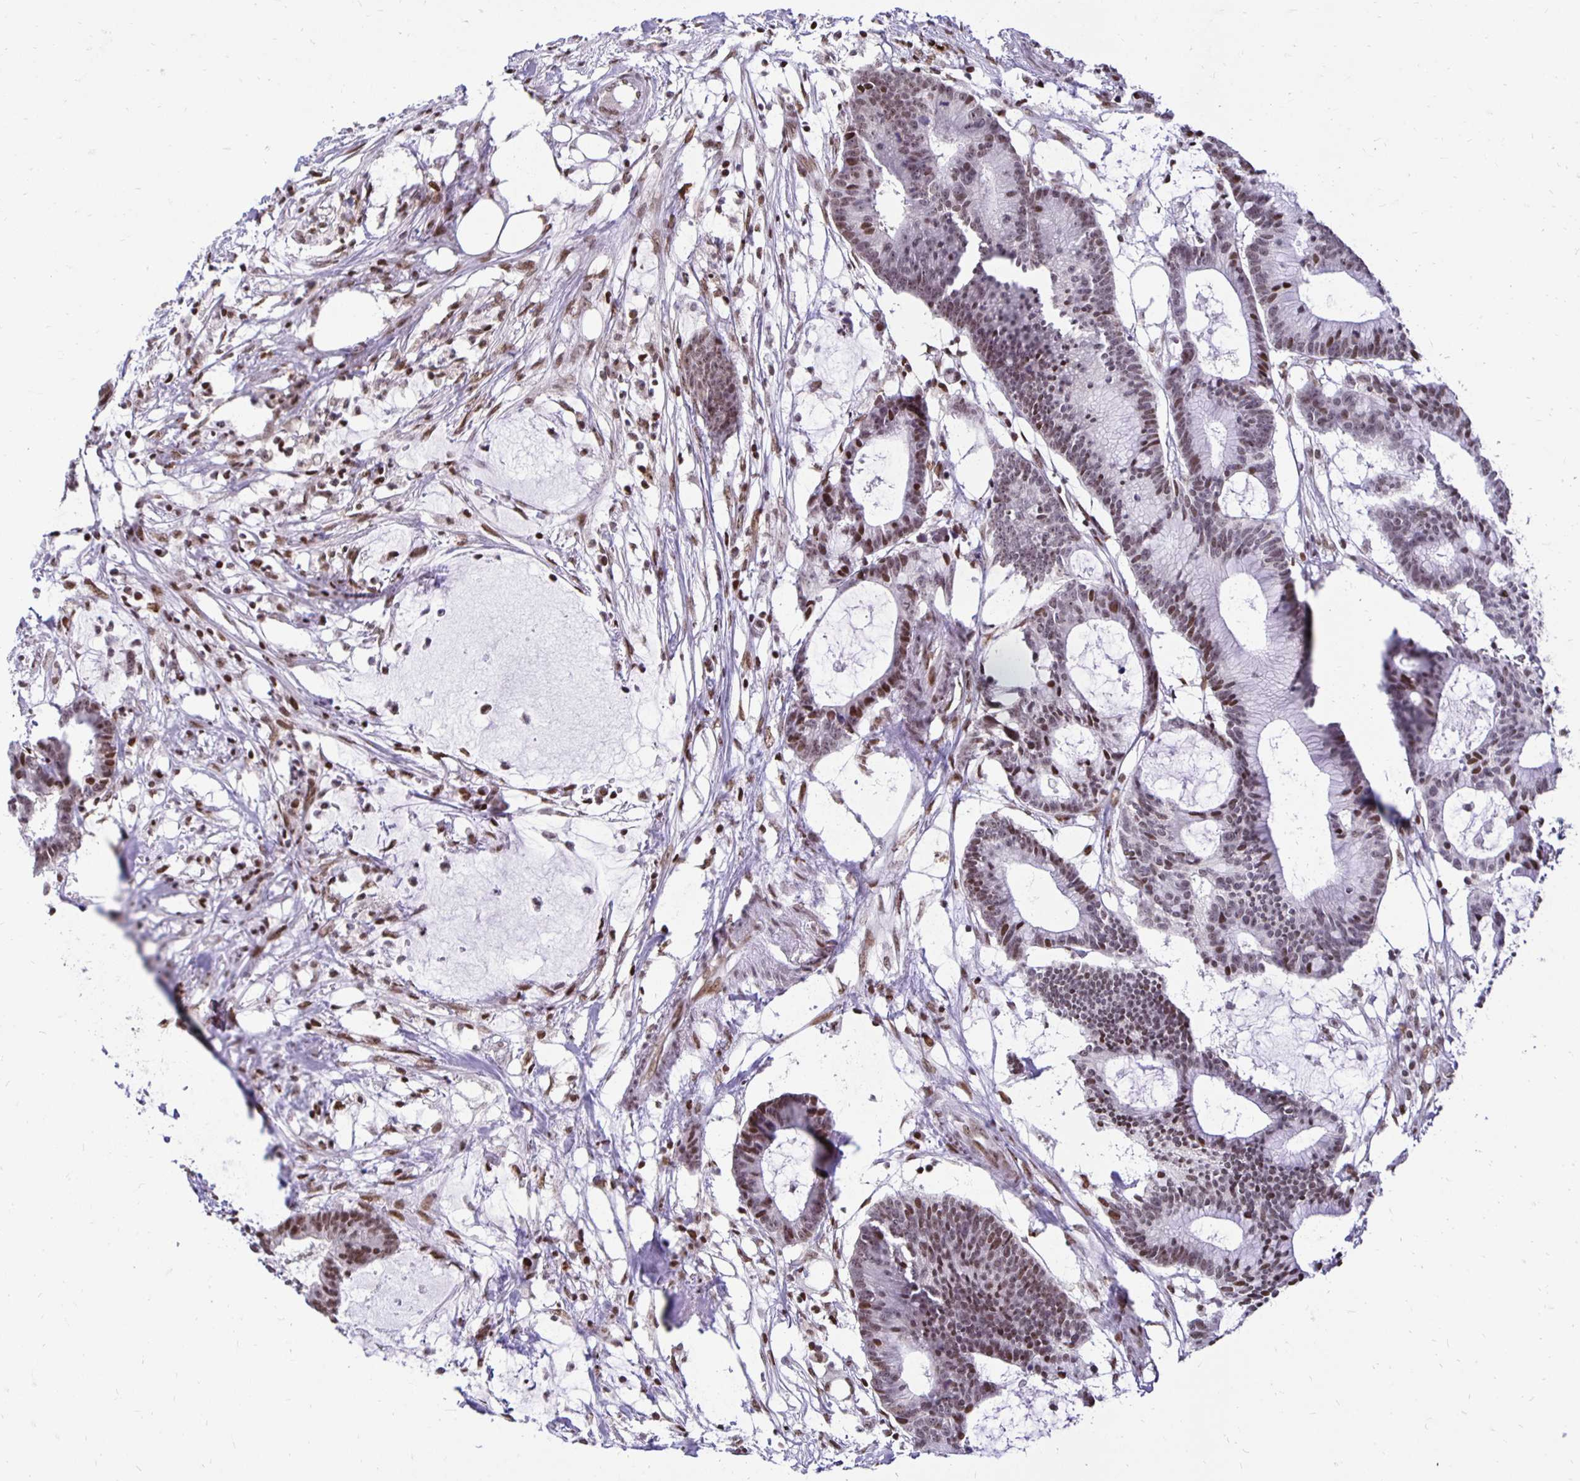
{"staining": {"intensity": "moderate", "quantity": "25%-75%", "location": "nuclear"}, "tissue": "colorectal cancer", "cell_type": "Tumor cells", "image_type": "cancer", "snomed": [{"axis": "morphology", "description": "Adenocarcinoma, NOS"}, {"axis": "topography", "description": "Colon"}], "caption": "There is medium levels of moderate nuclear staining in tumor cells of colorectal cancer, as demonstrated by immunohistochemical staining (brown color).", "gene": "ZNF579", "patient": {"sex": "female", "age": 78}}